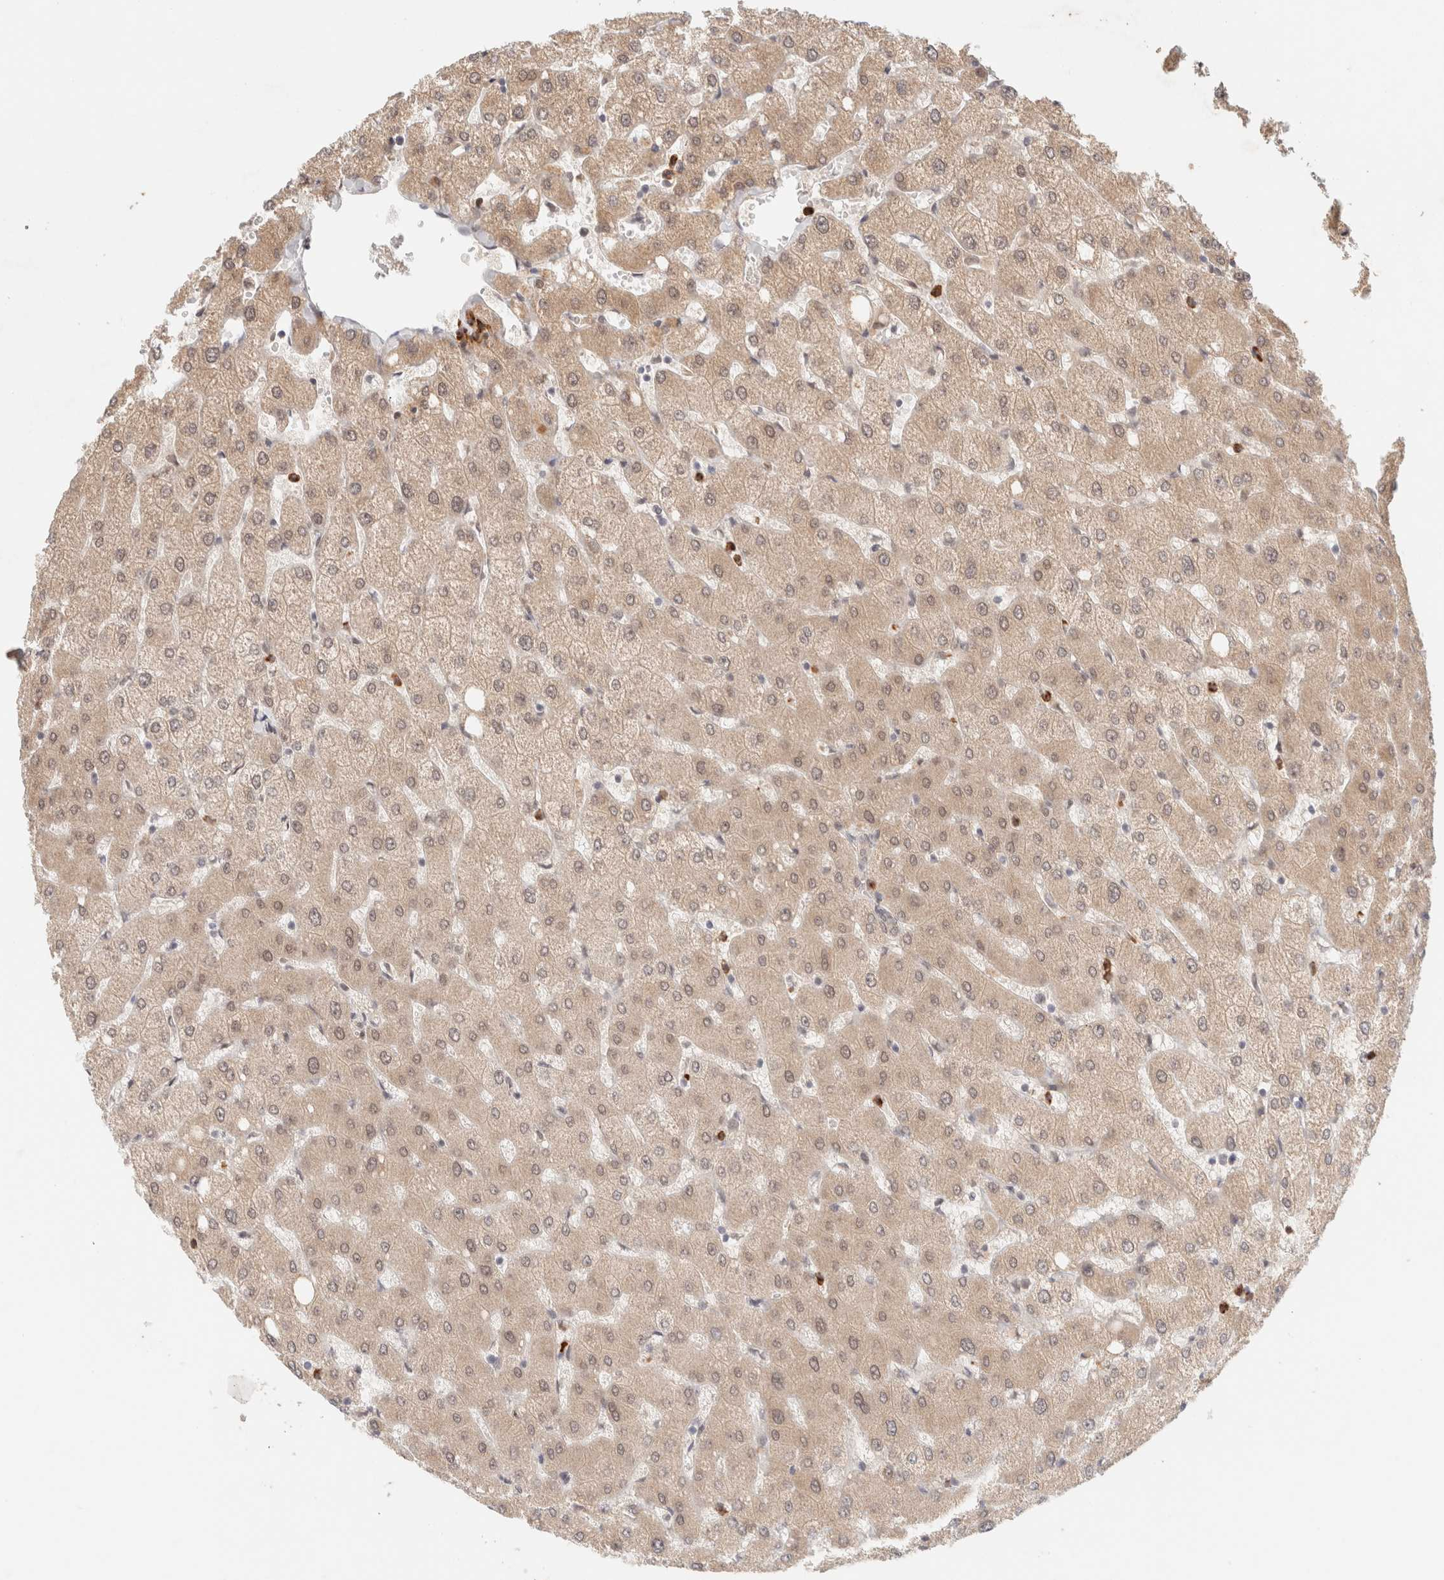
{"staining": {"intensity": "negative", "quantity": "none", "location": "none"}, "tissue": "liver", "cell_type": "Cholangiocytes", "image_type": "normal", "snomed": [{"axis": "morphology", "description": "Normal tissue, NOS"}, {"axis": "topography", "description": "Liver"}], "caption": "A micrograph of liver stained for a protein reveals no brown staining in cholangiocytes. (DAB (3,3'-diaminobenzidine) IHC visualized using brightfield microscopy, high magnification).", "gene": "BRPF3", "patient": {"sex": "female", "age": 54}}